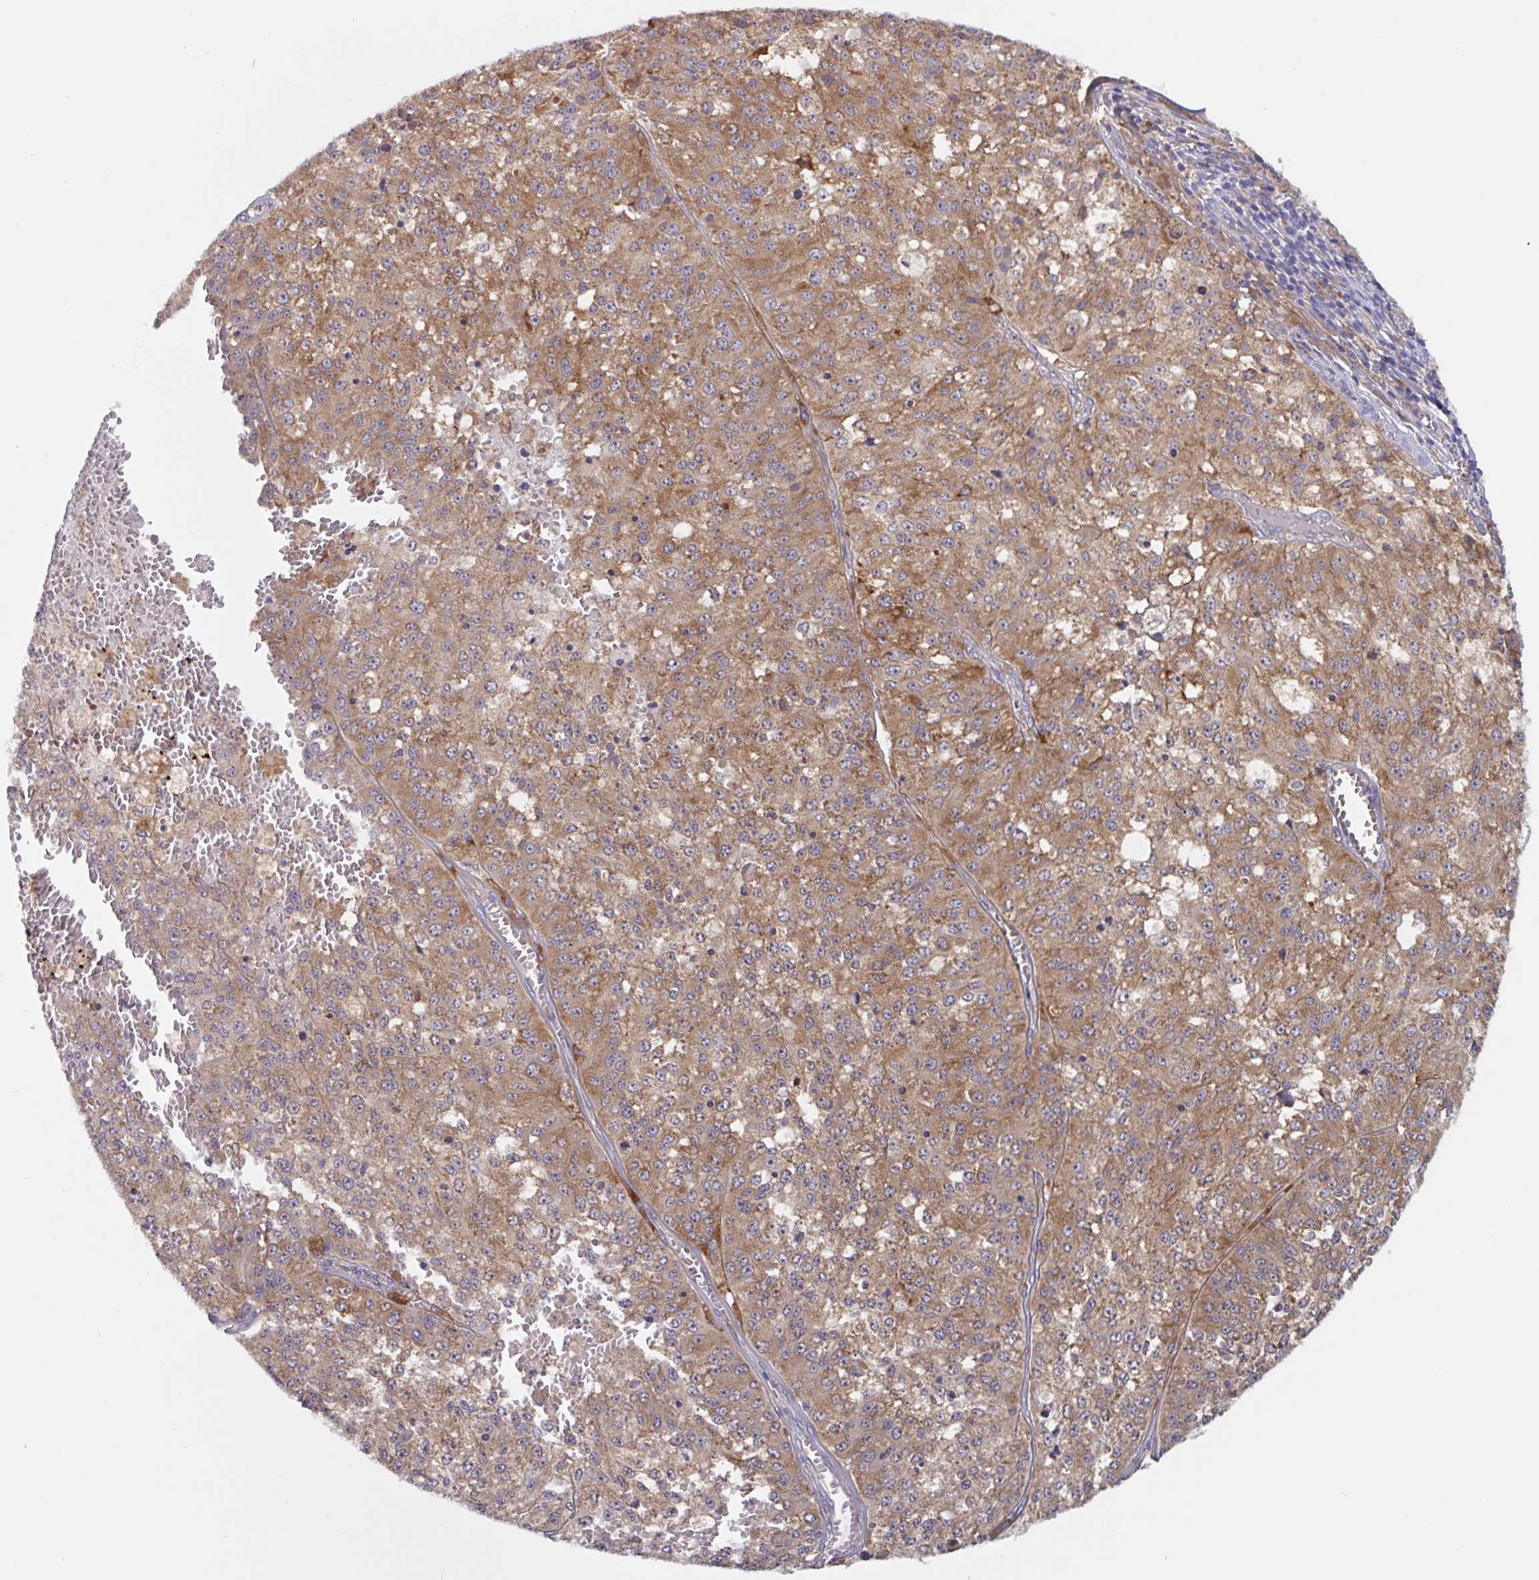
{"staining": {"intensity": "moderate", "quantity": ">75%", "location": "cytoplasmic/membranous"}, "tissue": "melanoma", "cell_type": "Tumor cells", "image_type": "cancer", "snomed": [{"axis": "morphology", "description": "Malignant melanoma, Metastatic site"}, {"axis": "topography", "description": "Lymph node"}], "caption": "Melanoma was stained to show a protein in brown. There is medium levels of moderate cytoplasmic/membranous positivity in about >75% of tumor cells.", "gene": "SNX8", "patient": {"sex": "female", "age": 64}}